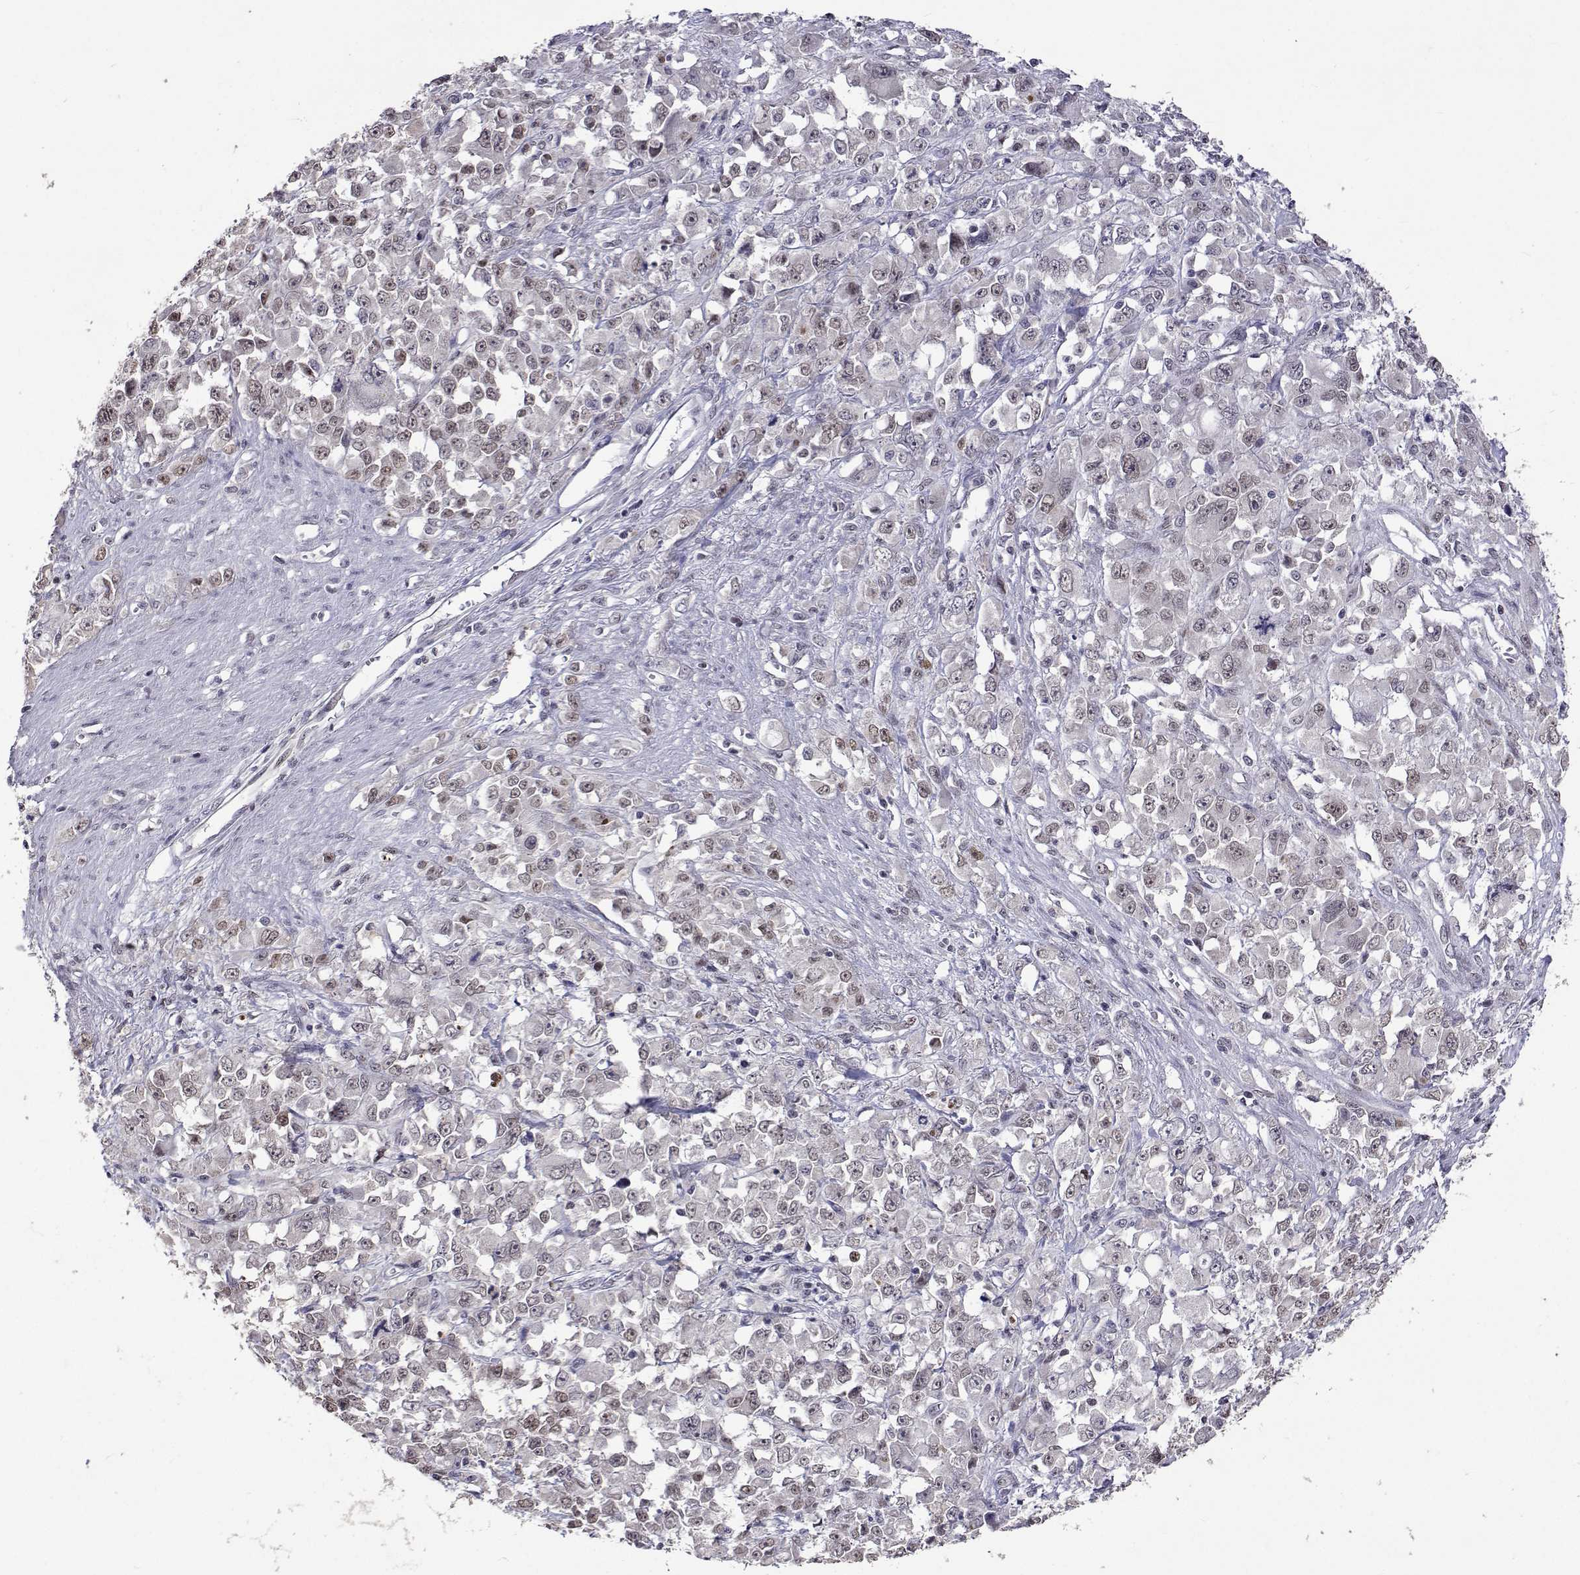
{"staining": {"intensity": "weak", "quantity": "25%-75%", "location": "nuclear"}, "tissue": "stomach cancer", "cell_type": "Tumor cells", "image_type": "cancer", "snomed": [{"axis": "morphology", "description": "Adenocarcinoma, NOS"}, {"axis": "topography", "description": "Stomach"}], "caption": "High-power microscopy captured an immunohistochemistry (IHC) micrograph of stomach cancer, revealing weak nuclear positivity in approximately 25%-75% of tumor cells.", "gene": "HNRNPA0", "patient": {"sex": "female", "age": 76}}